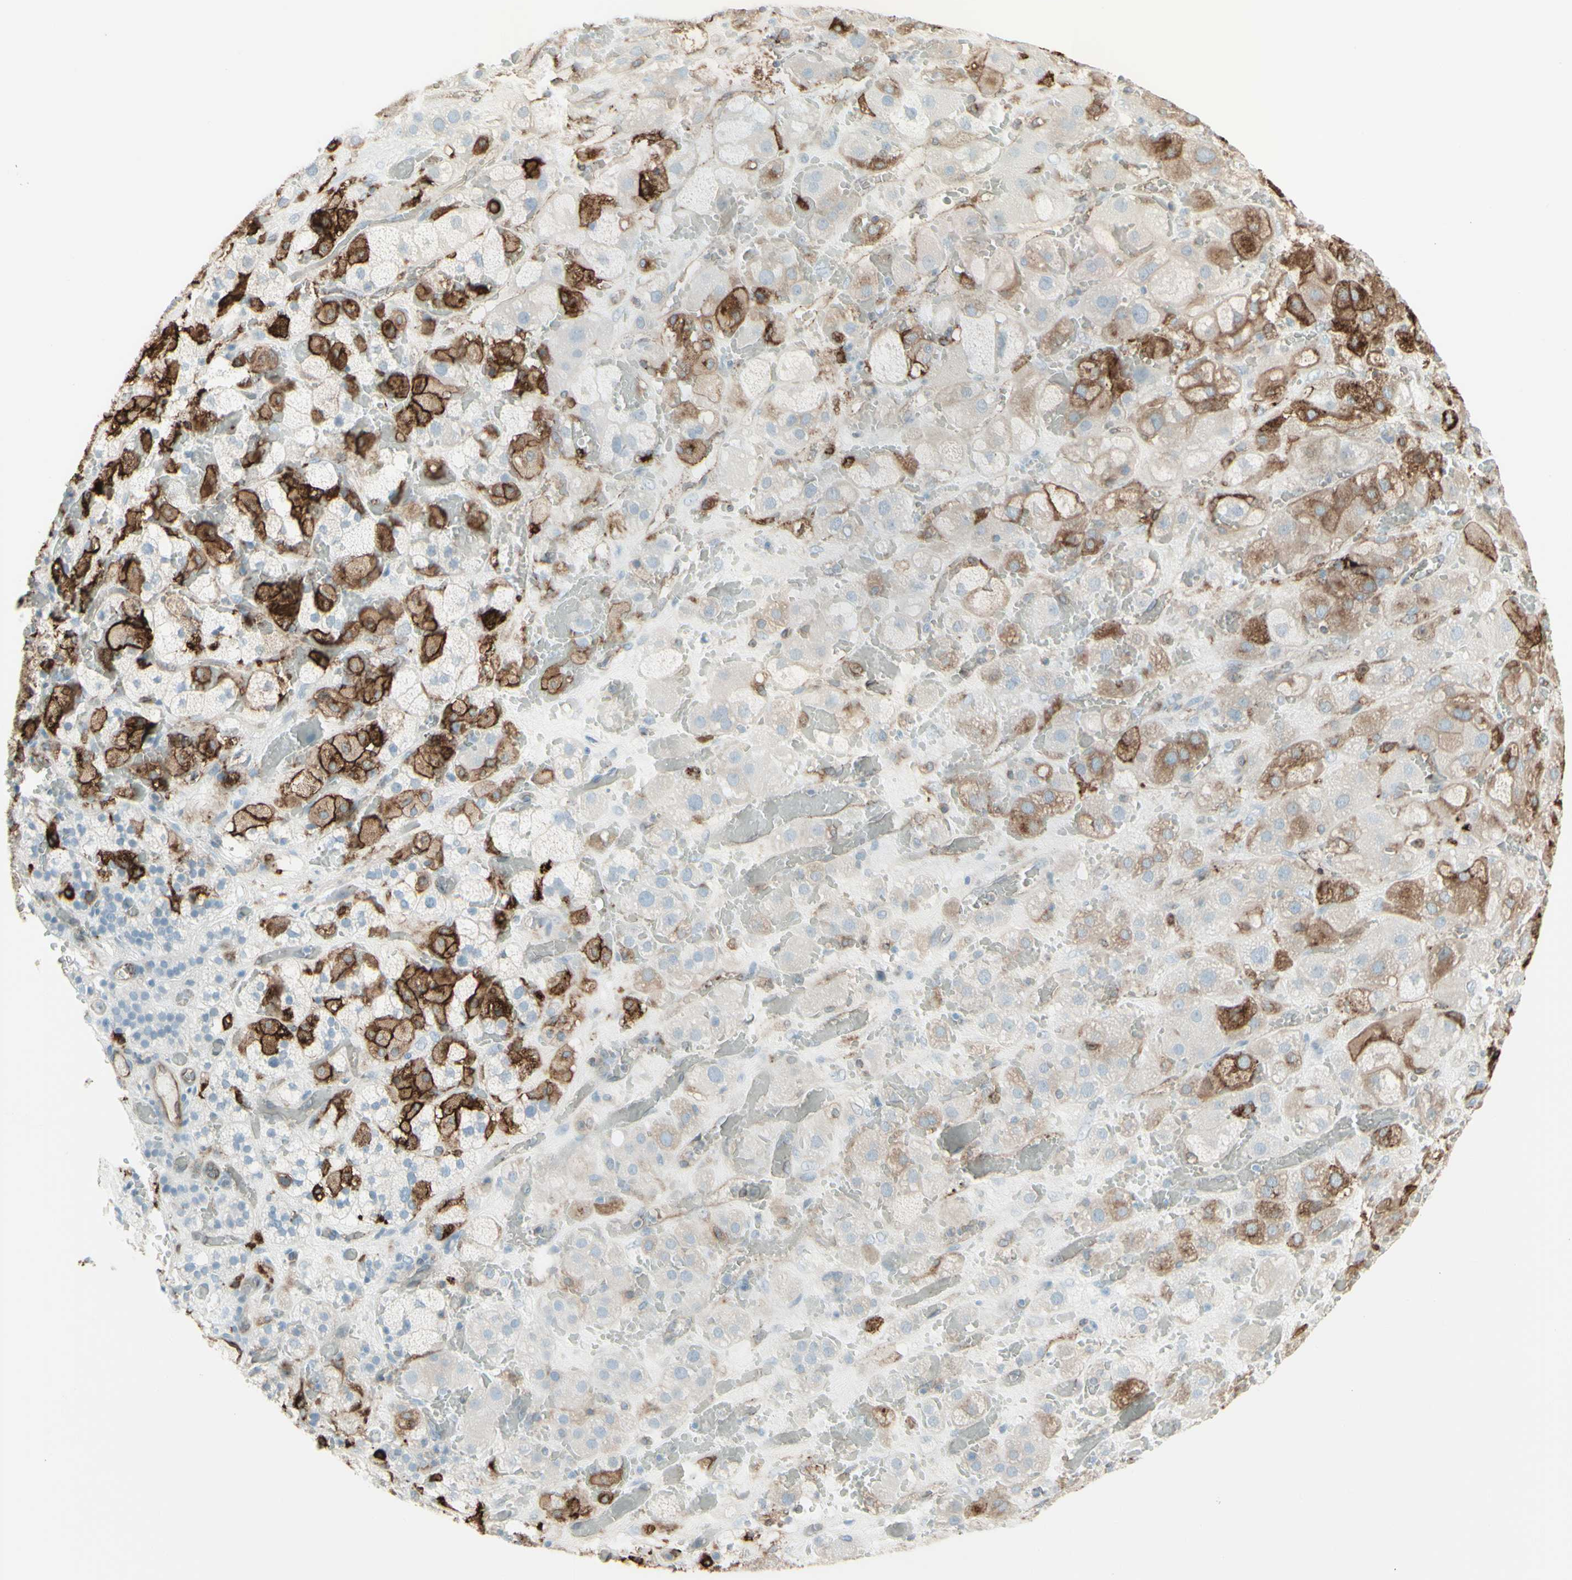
{"staining": {"intensity": "strong", "quantity": "25%-75%", "location": "cytoplasmic/membranous"}, "tissue": "adrenal gland", "cell_type": "Glandular cells", "image_type": "normal", "snomed": [{"axis": "morphology", "description": "Normal tissue, NOS"}, {"axis": "topography", "description": "Adrenal gland"}], "caption": "Immunohistochemistry (IHC) staining of unremarkable adrenal gland, which shows high levels of strong cytoplasmic/membranous expression in about 25%-75% of glandular cells indicating strong cytoplasmic/membranous protein staining. The staining was performed using DAB (3,3'-diaminobenzidine) (brown) for protein detection and nuclei were counterstained in hematoxylin (blue).", "gene": "HLA", "patient": {"sex": "female", "age": 47}}